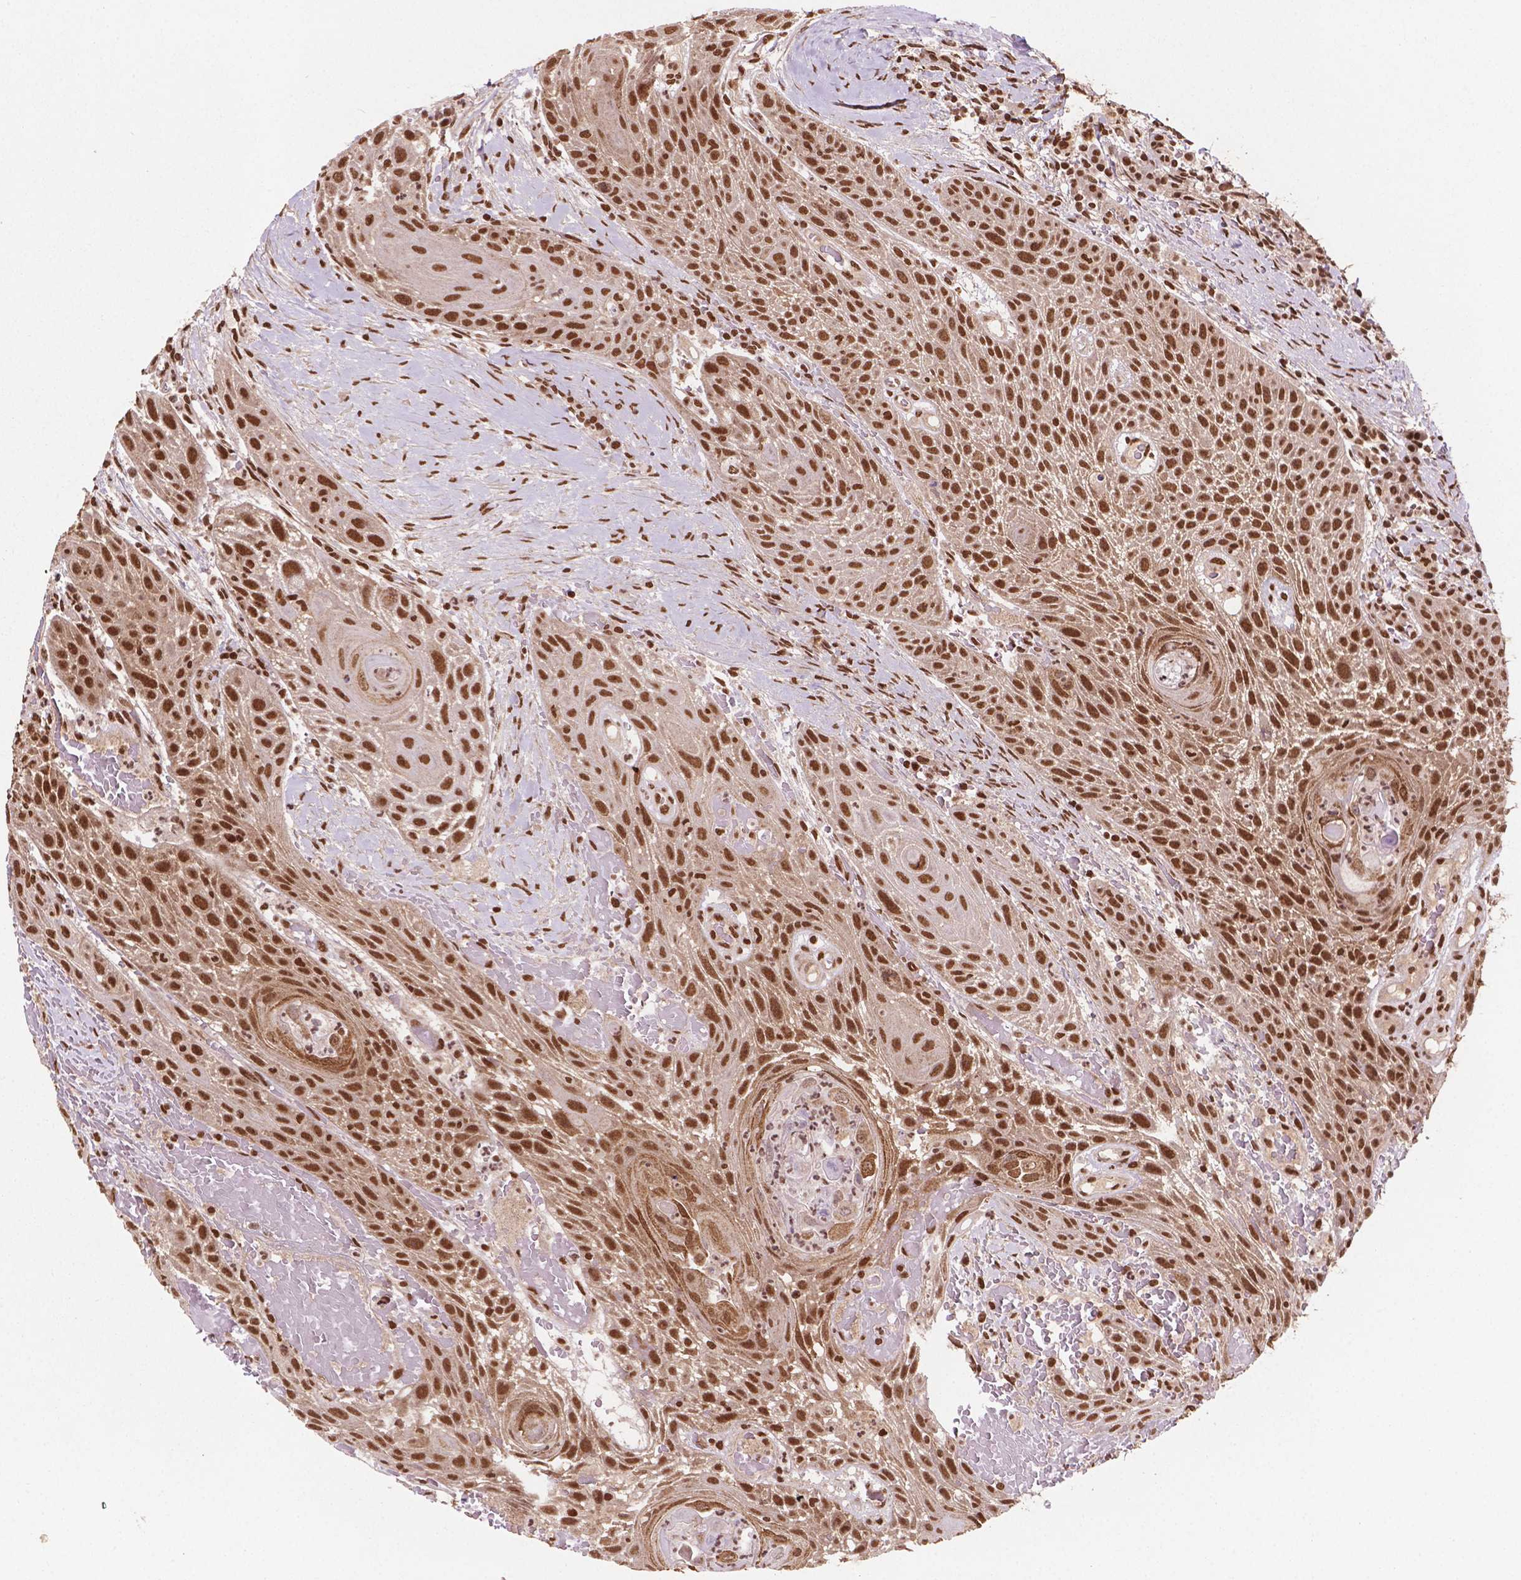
{"staining": {"intensity": "strong", "quantity": ">75%", "location": "nuclear"}, "tissue": "head and neck cancer", "cell_type": "Tumor cells", "image_type": "cancer", "snomed": [{"axis": "morphology", "description": "Squamous cell carcinoma, NOS"}, {"axis": "topography", "description": "Head-Neck"}], "caption": "IHC (DAB (3,3'-diaminobenzidine)) staining of human head and neck squamous cell carcinoma displays strong nuclear protein expression in about >75% of tumor cells.", "gene": "SIRT6", "patient": {"sex": "male", "age": 69}}